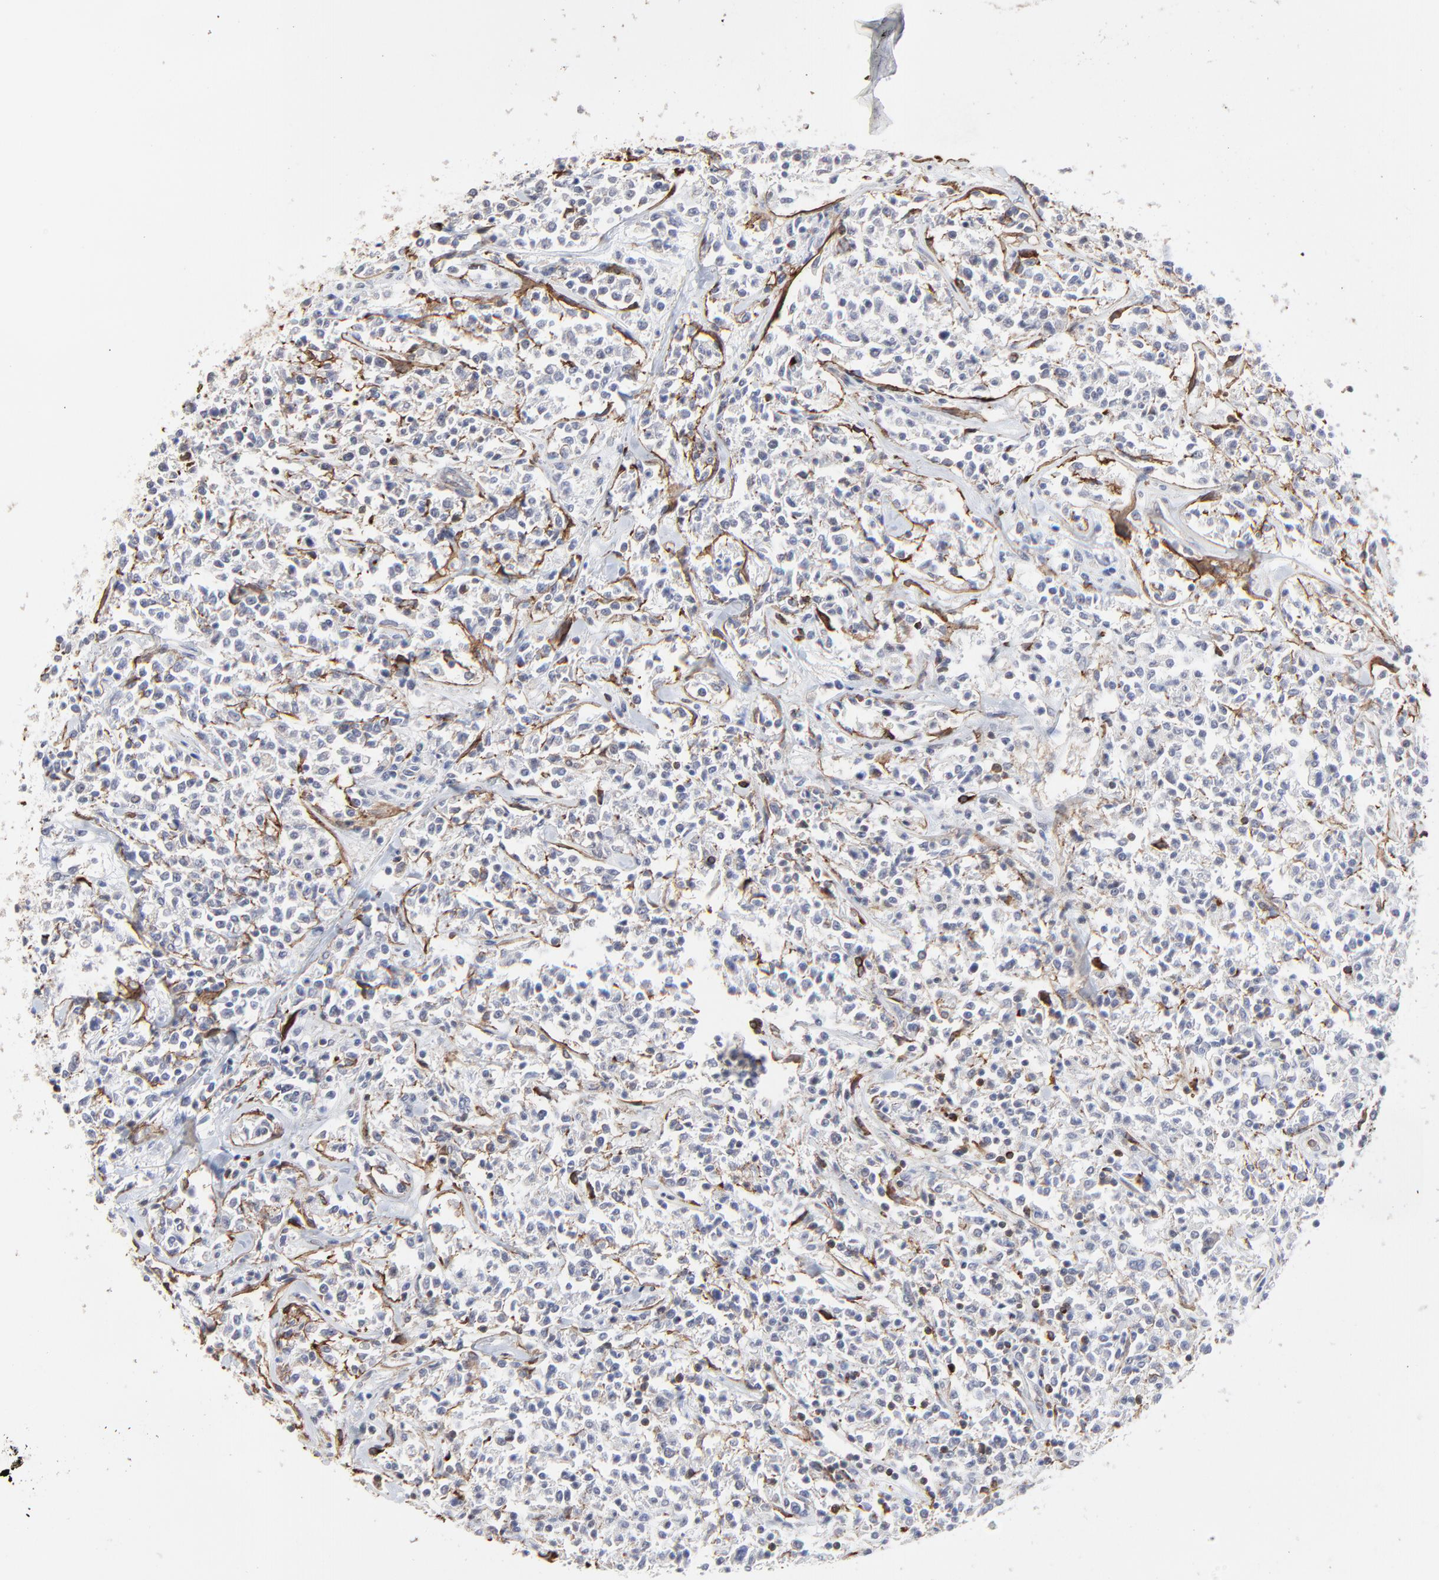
{"staining": {"intensity": "negative", "quantity": "none", "location": "none"}, "tissue": "lymphoma", "cell_type": "Tumor cells", "image_type": "cancer", "snomed": [{"axis": "morphology", "description": "Malignant lymphoma, non-Hodgkin's type, Low grade"}, {"axis": "topography", "description": "Small intestine"}], "caption": "The IHC photomicrograph has no significant positivity in tumor cells of malignant lymphoma, non-Hodgkin's type (low-grade) tissue.", "gene": "SLC6A14", "patient": {"sex": "female", "age": 59}}